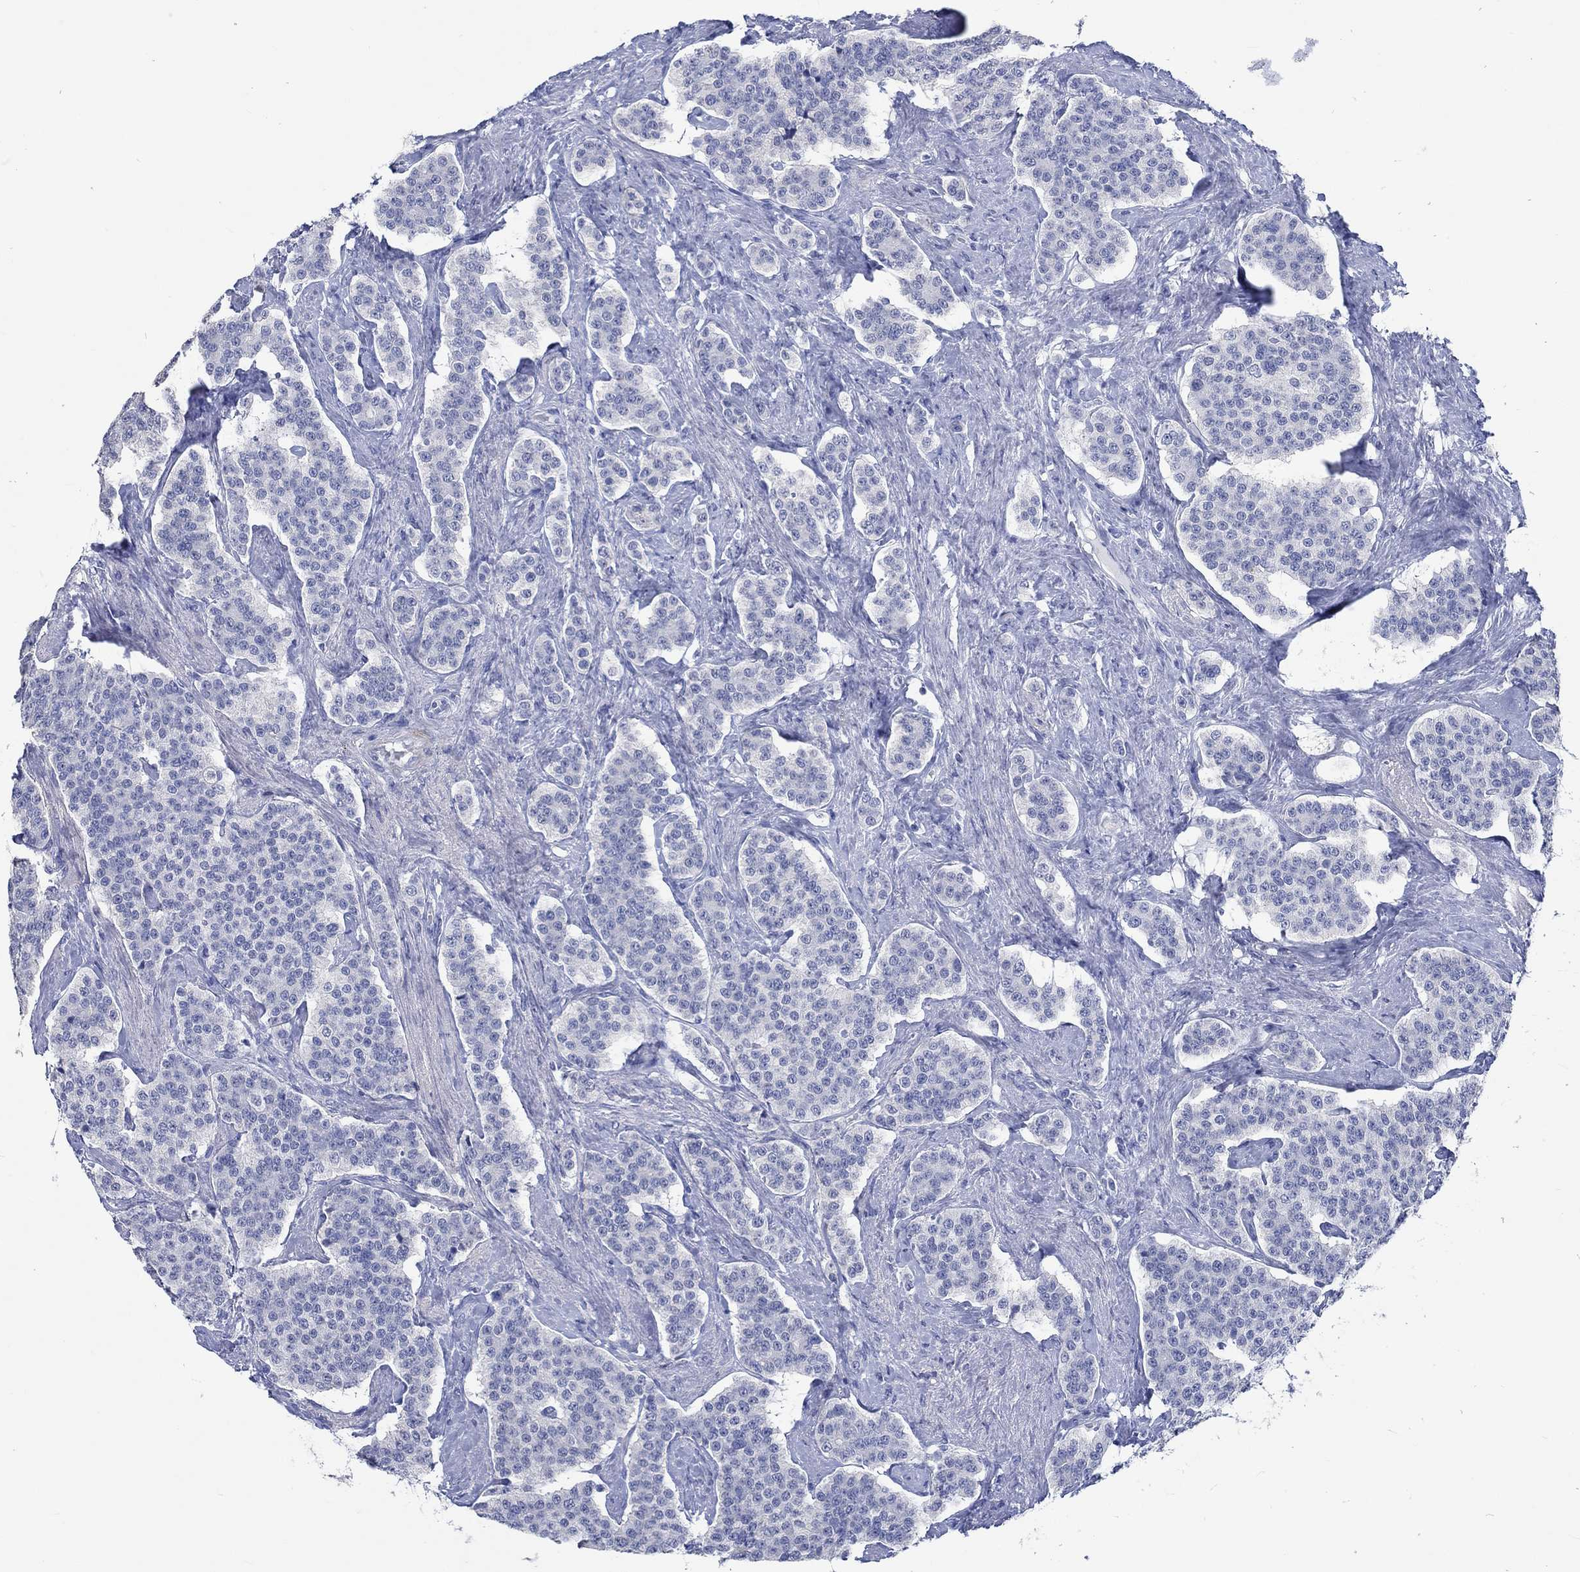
{"staining": {"intensity": "negative", "quantity": "none", "location": "none"}, "tissue": "carcinoid", "cell_type": "Tumor cells", "image_type": "cancer", "snomed": [{"axis": "morphology", "description": "Carcinoid, malignant, NOS"}, {"axis": "topography", "description": "Small intestine"}], "caption": "IHC of human carcinoid demonstrates no expression in tumor cells. (DAB (3,3'-diaminobenzidine) immunohistochemistry (IHC), high magnification).", "gene": "C4orf47", "patient": {"sex": "female", "age": 58}}